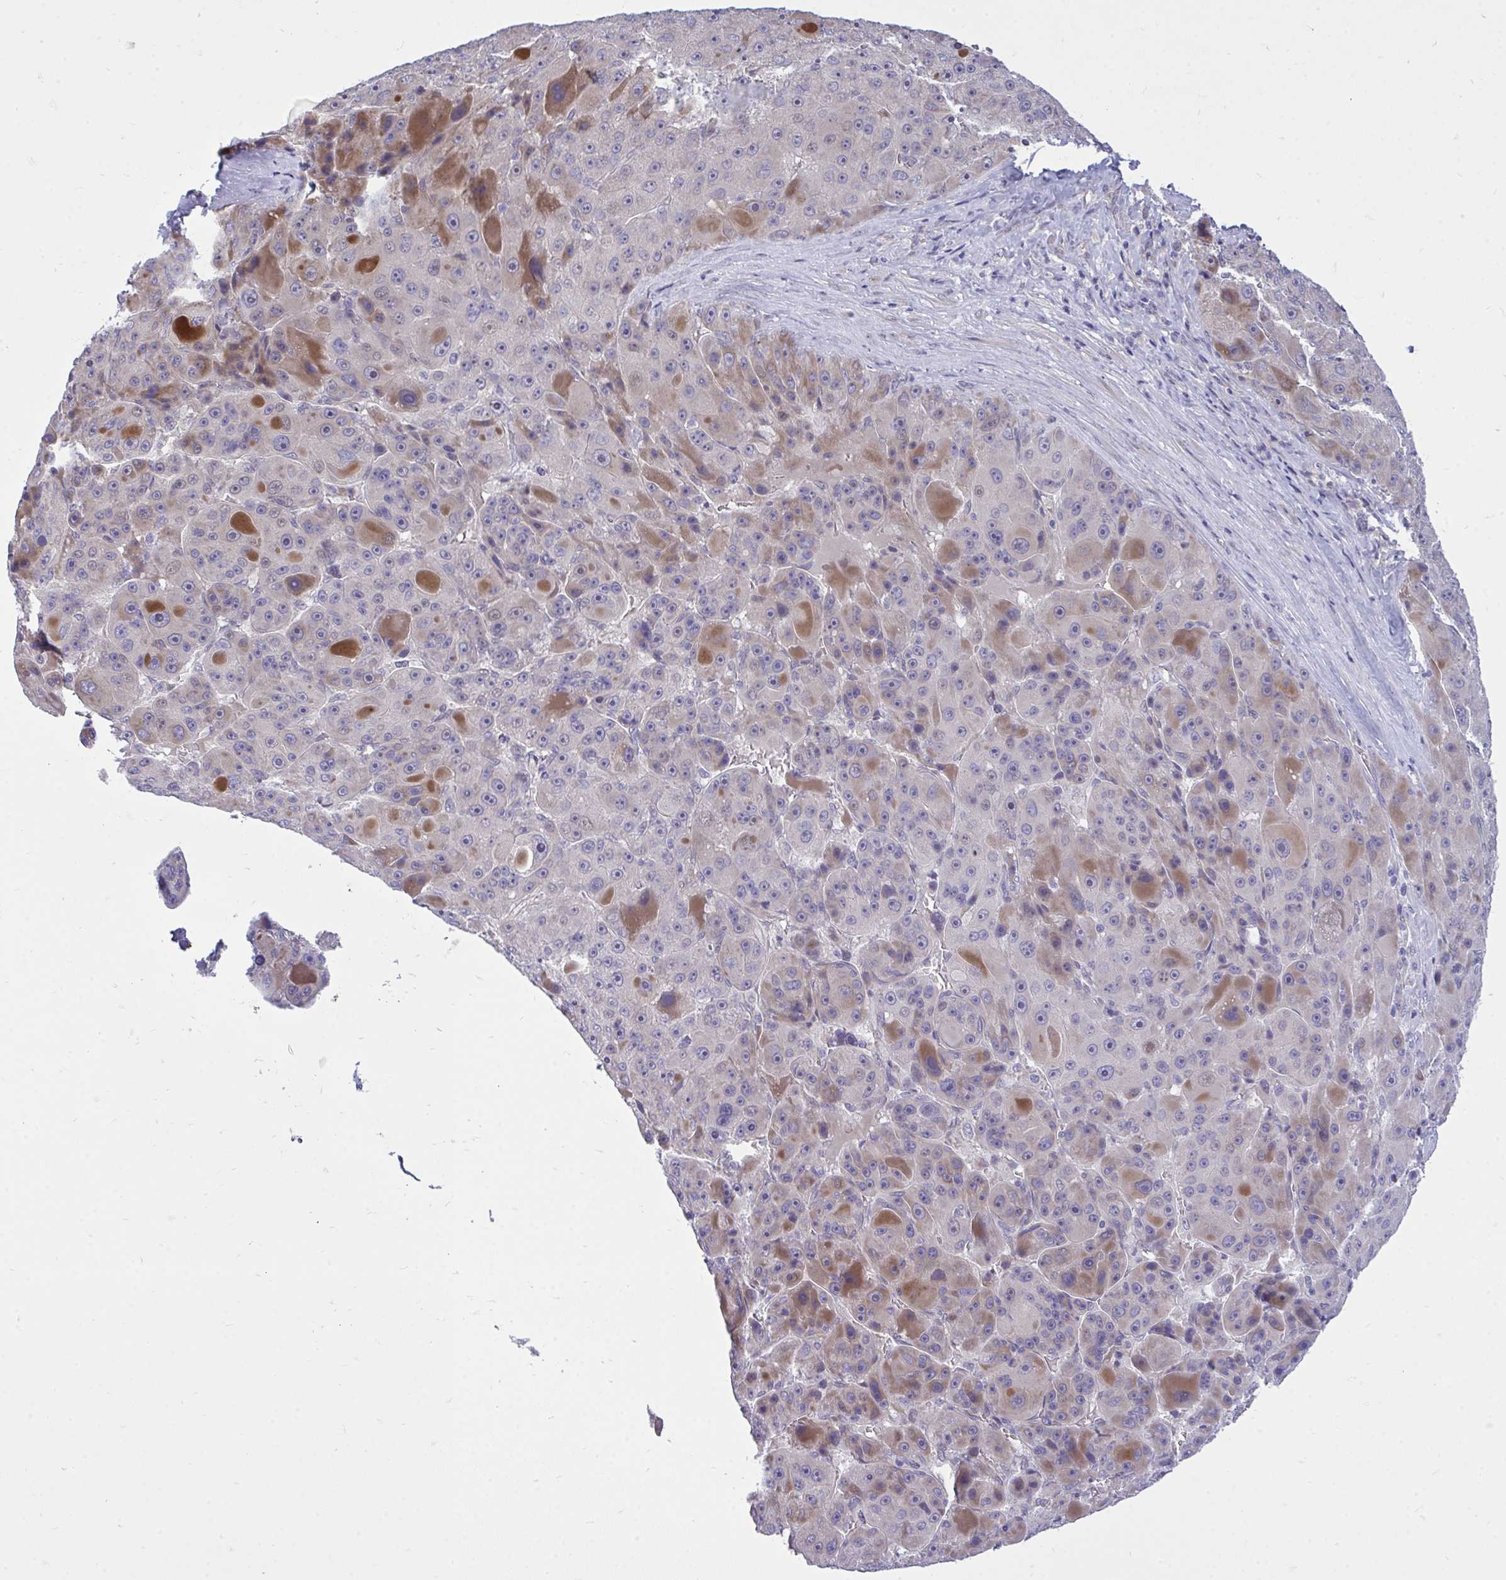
{"staining": {"intensity": "negative", "quantity": "none", "location": "none"}, "tissue": "liver cancer", "cell_type": "Tumor cells", "image_type": "cancer", "snomed": [{"axis": "morphology", "description": "Carcinoma, Hepatocellular, NOS"}, {"axis": "topography", "description": "Liver"}], "caption": "Hepatocellular carcinoma (liver) stained for a protein using immunohistochemistry (IHC) exhibits no staining tumor cells.", "gene": "HMBOX1", "patient": {"sex": "male", "age": 76}}